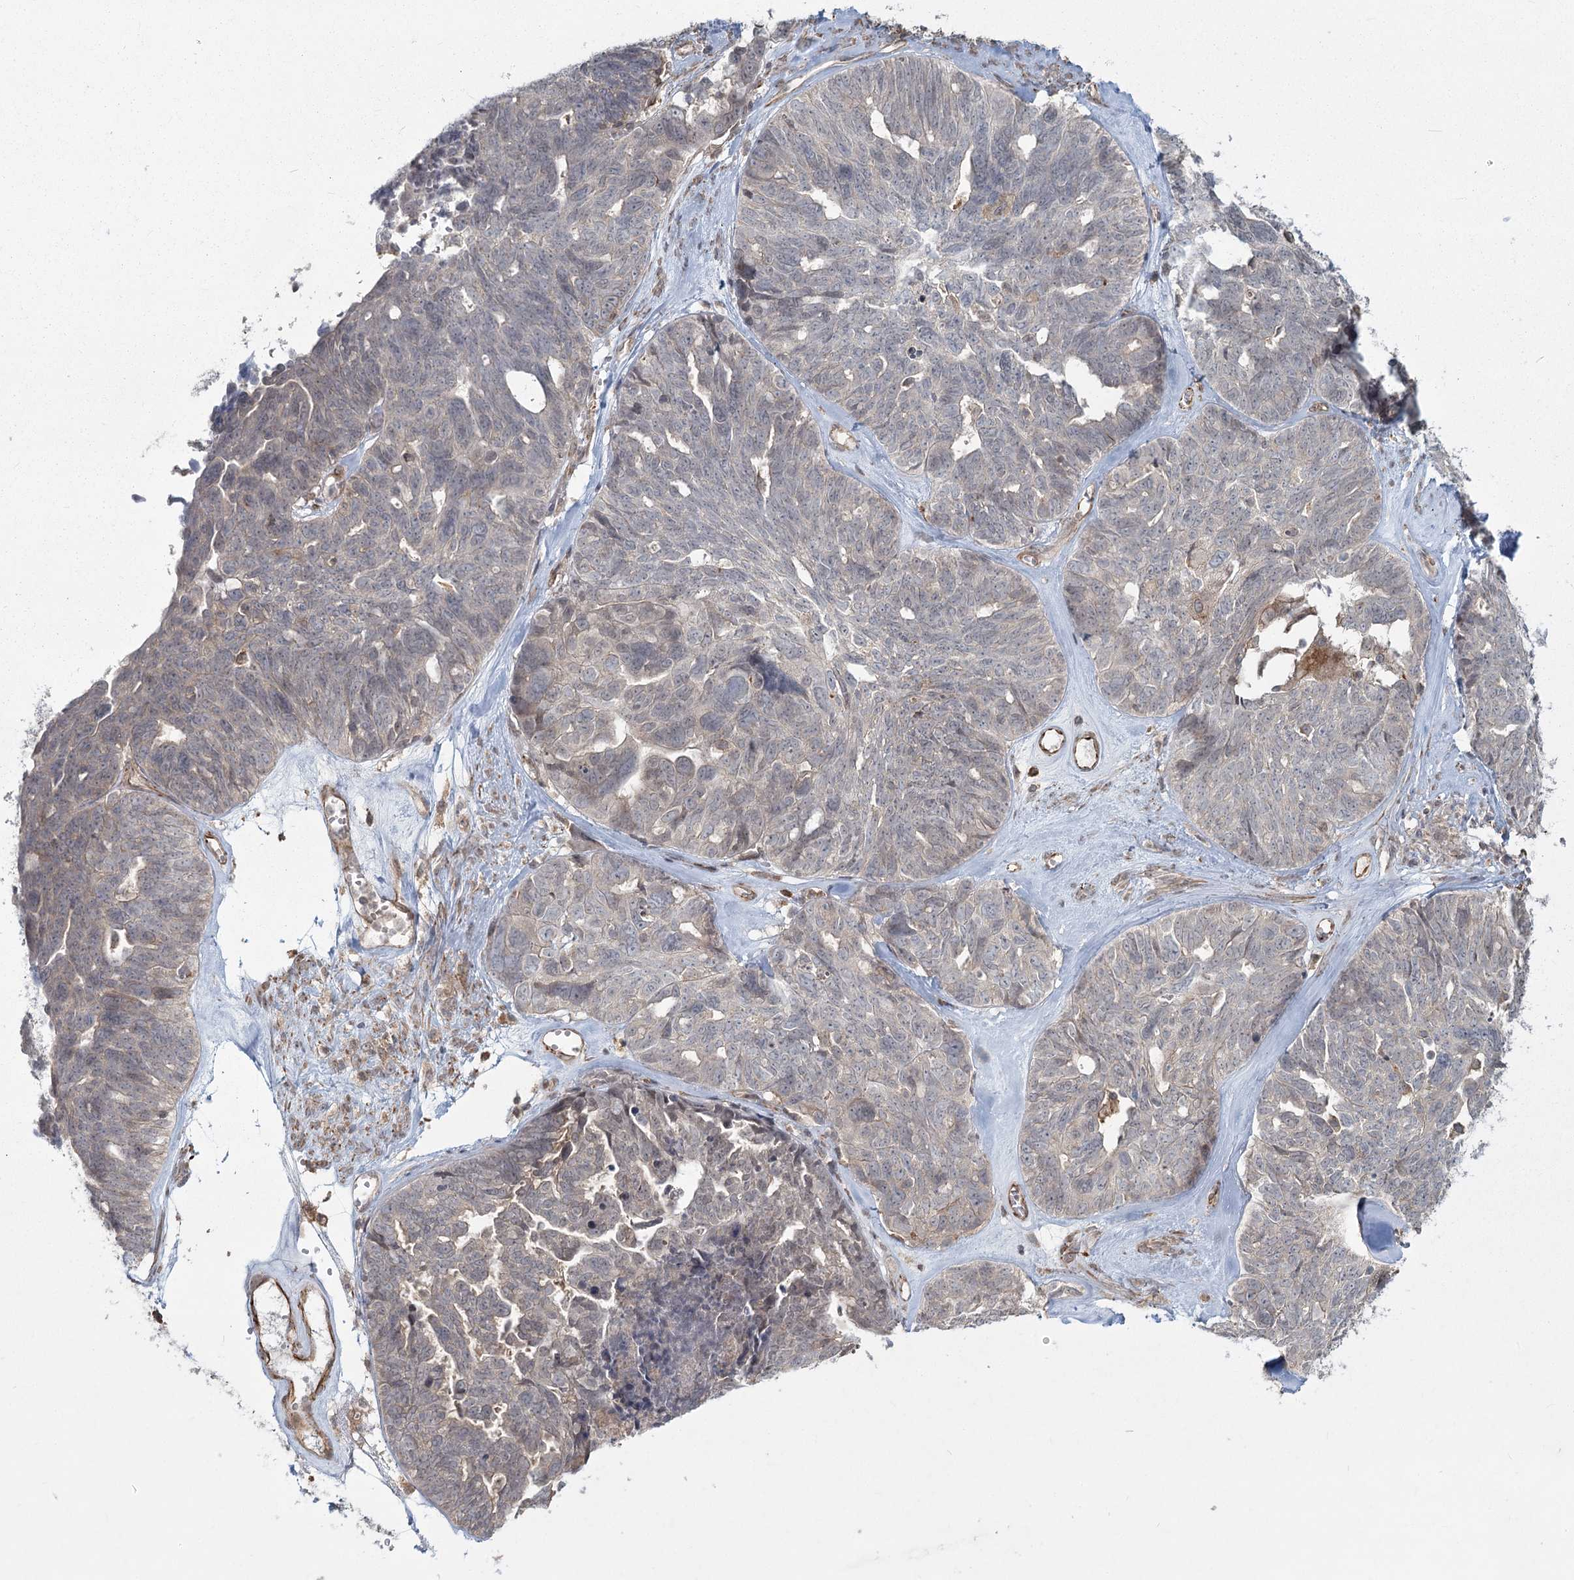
{"staining": {"intensity": "negative", "quantity": "none", "location": "none"}, "tissue": "ovarian cancer", "cell_type": "Tumor cells", "image_type": "cancer", "snomed": [{"axis": "morphology", "description": "Cystadenocarcinoma, serous, NOS"}, {"axis": "topography", "description": "Ovary"}], "caption": "An image of human ovarian cancer (serous cystadenocarcinoma) is negative for staining in tumor cells.", "gene": "AP2M1", "patient": {"sex": "female", "age": 79}}